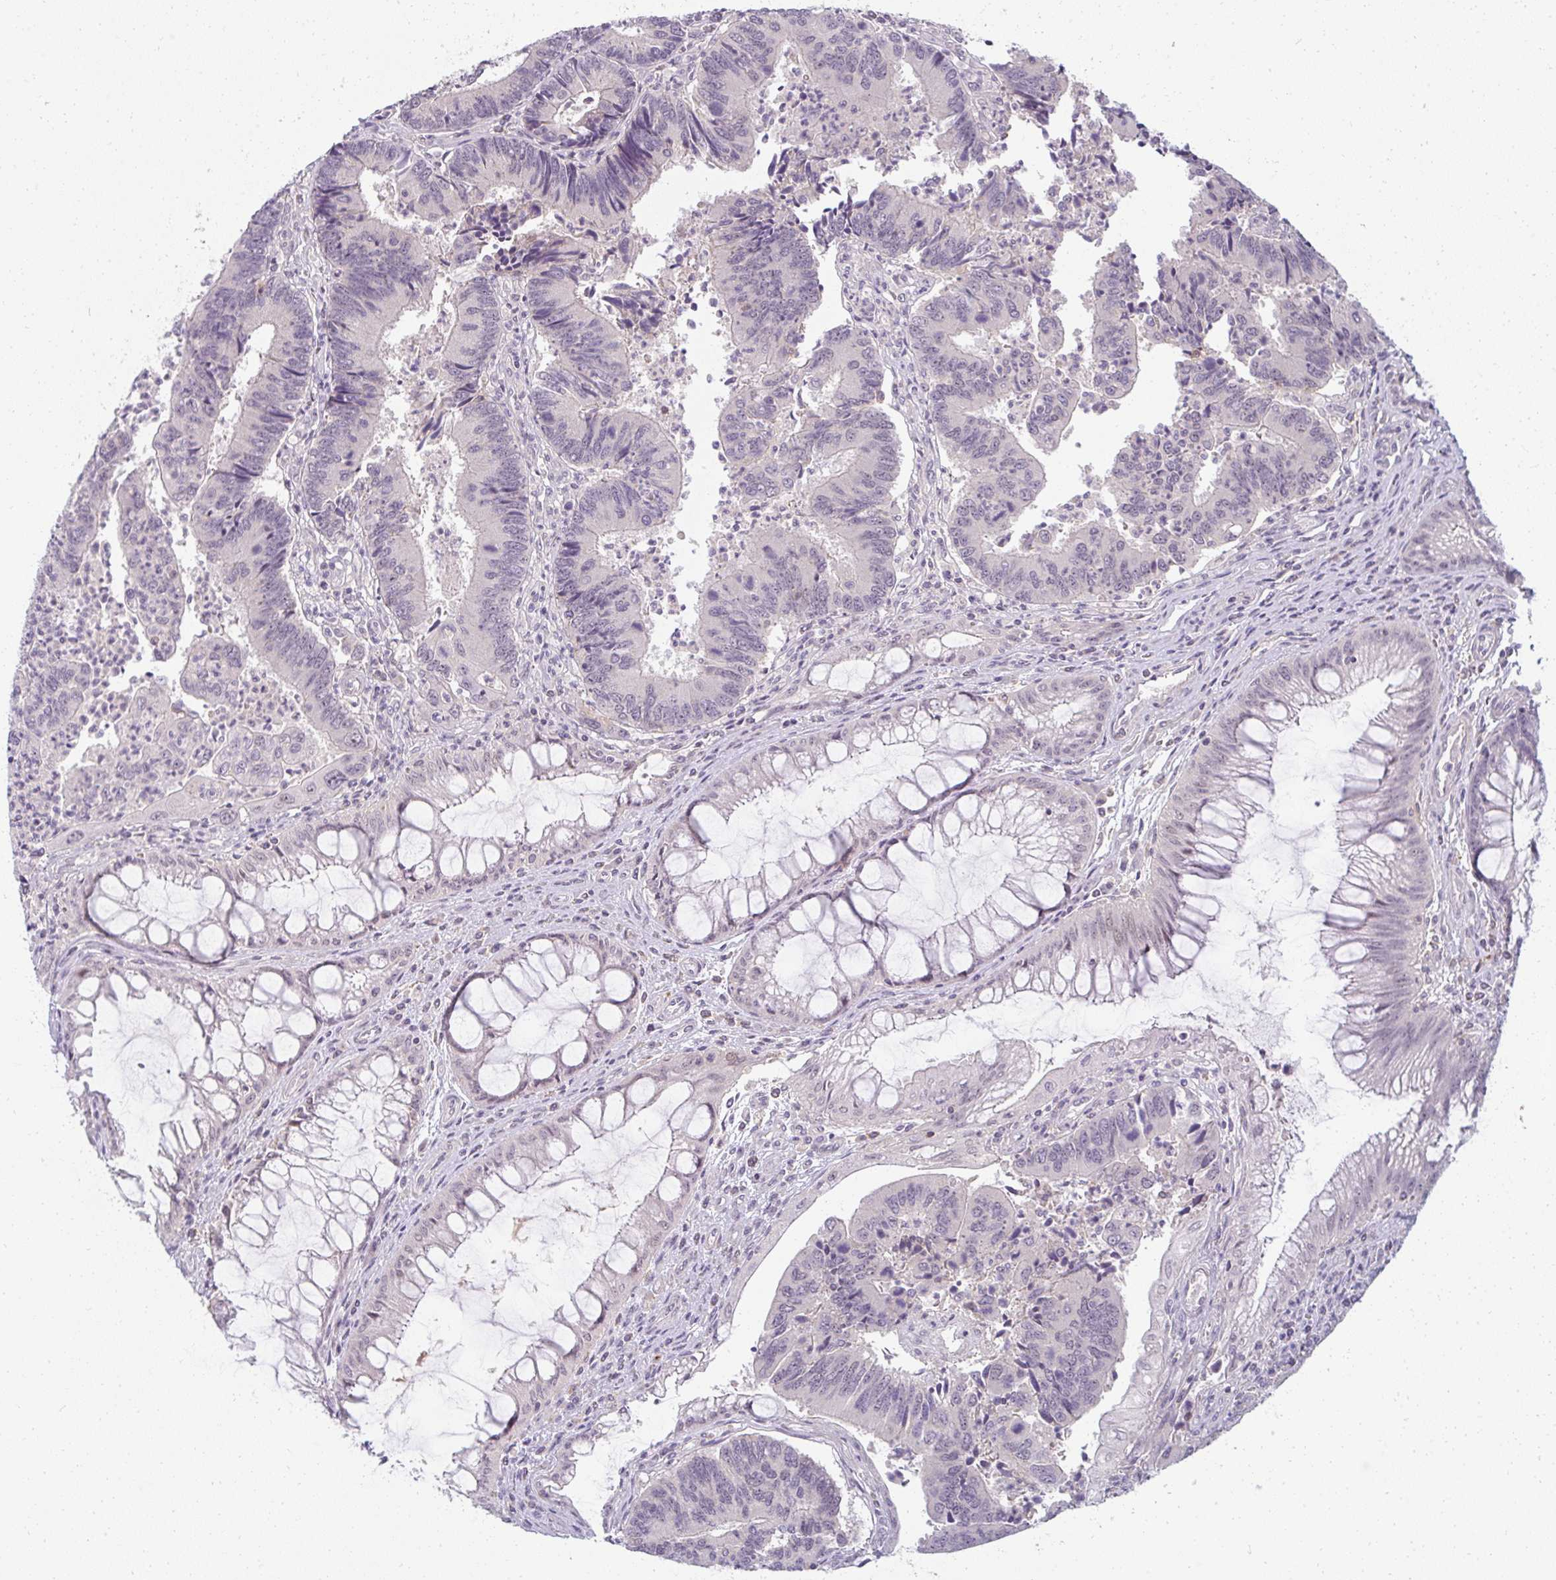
{"staining": {"intensity": "negative", "quantity": "none", "location": "none"}, "tissue": "colorectal cancer", "cell_type": "Tumor cells", "image_type": "cancer", "snomed": [{"axis": "morphology", "description": "Adenocarcinoma, NOS"}, {"axis": "topography", "description": "Colon"}], "caption": "This image is of colorectal cancer (adenocarcinoma) stained with immunohistochemistry to label a protein in brown with the nuclei are counter-stained blue. There is no expression in tumor cells.", "gene": "PPFIA4", "patient": {"sex": "female", "age": 67}}